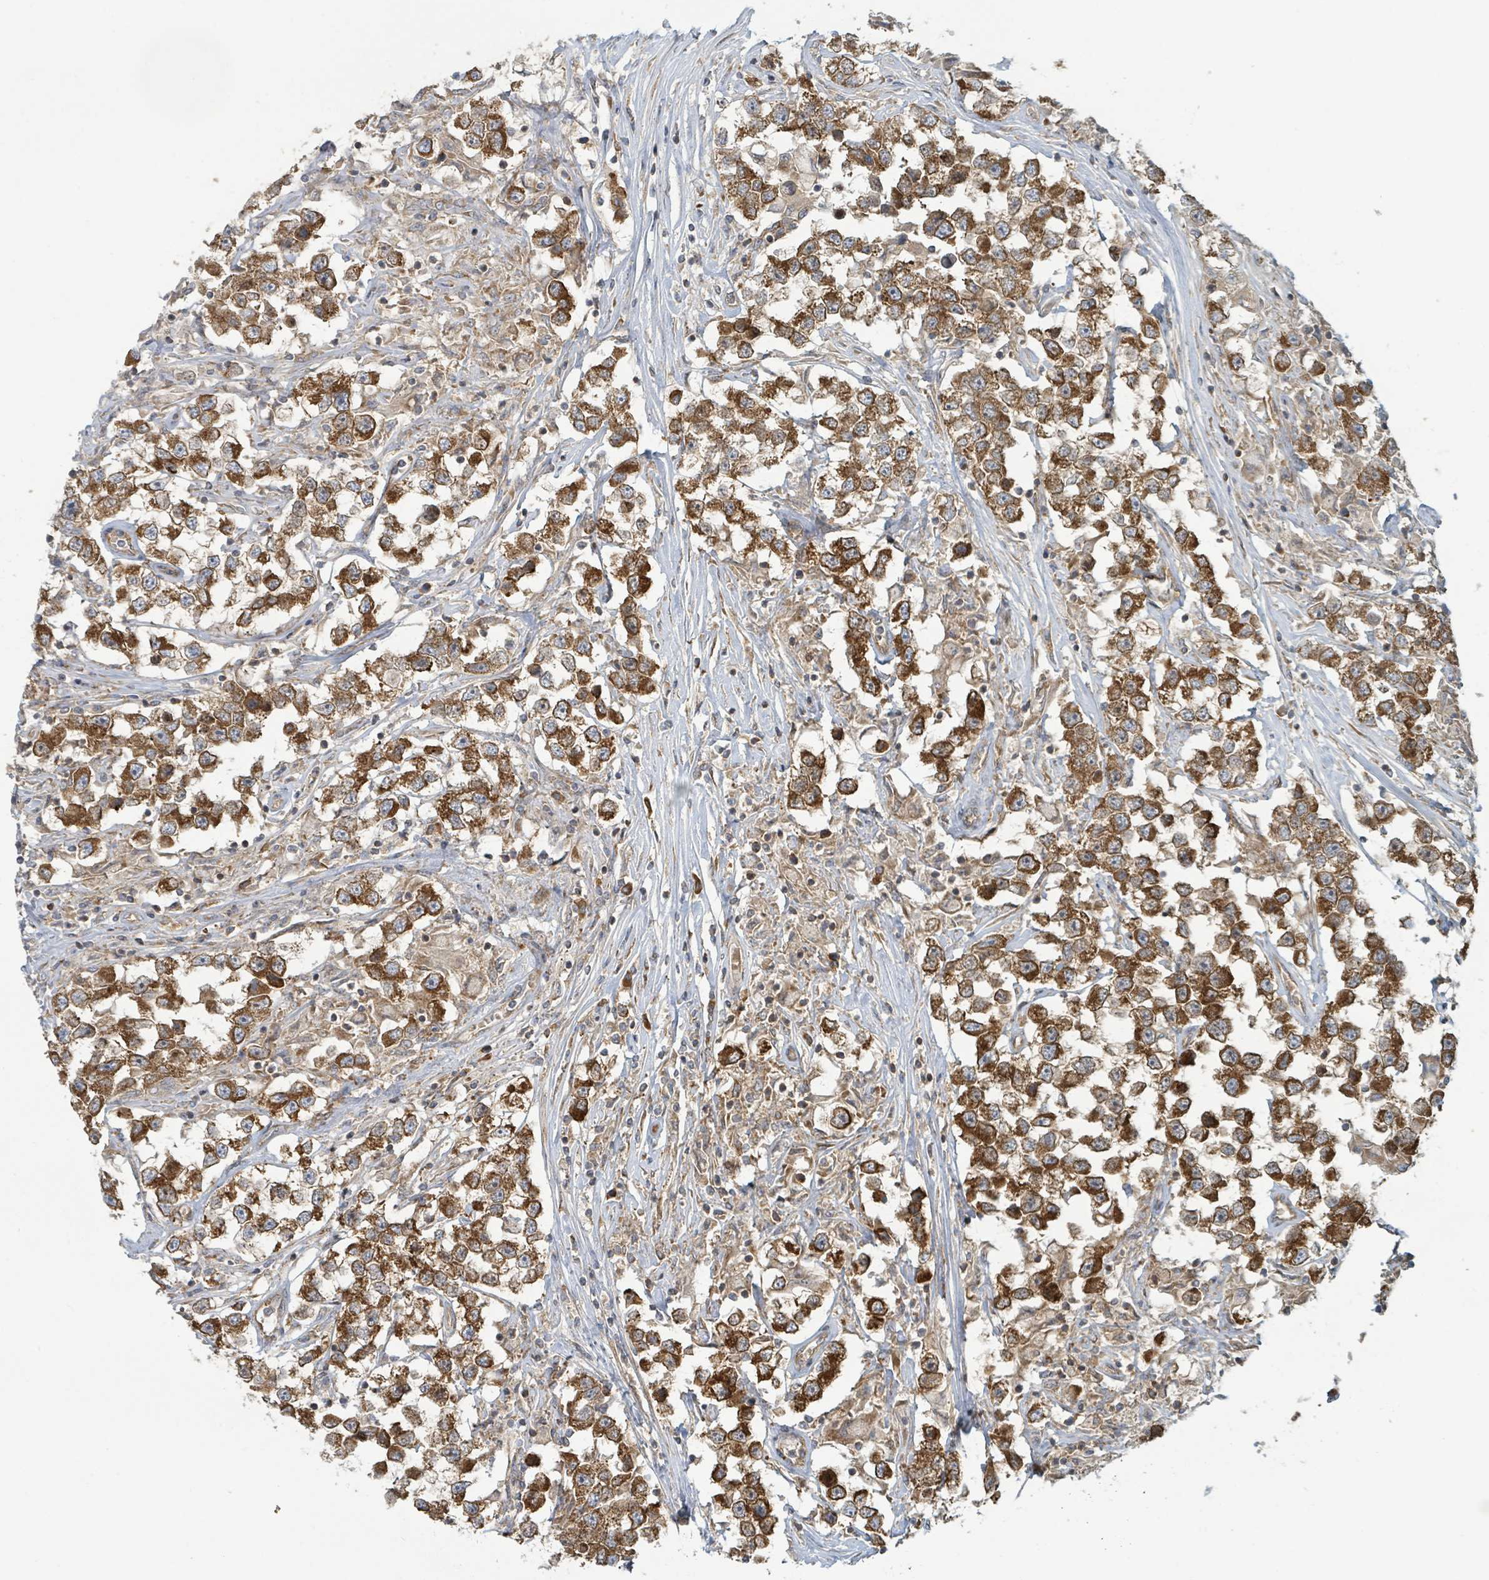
{"staining": {"intensity": "strong", "quantity": ">75%", "location": "cytoplasmic/membranous"}, "tissue": "testis cancer", "cell_type": "Tumor cells", "image_type": "cancer", "snomed": [{"axis": "morphology", "description": "Seminoma, NOS"}, {"axis": "topography", "description": "Testis"}], "caption": "Protein analysis of seminoma (testis) tissue exhibits strong cytoplasmic/membranous expression in about >75% of tumor cells.", "gene": "OR51E1", "patient": {"sex": "male", "age": 46}}